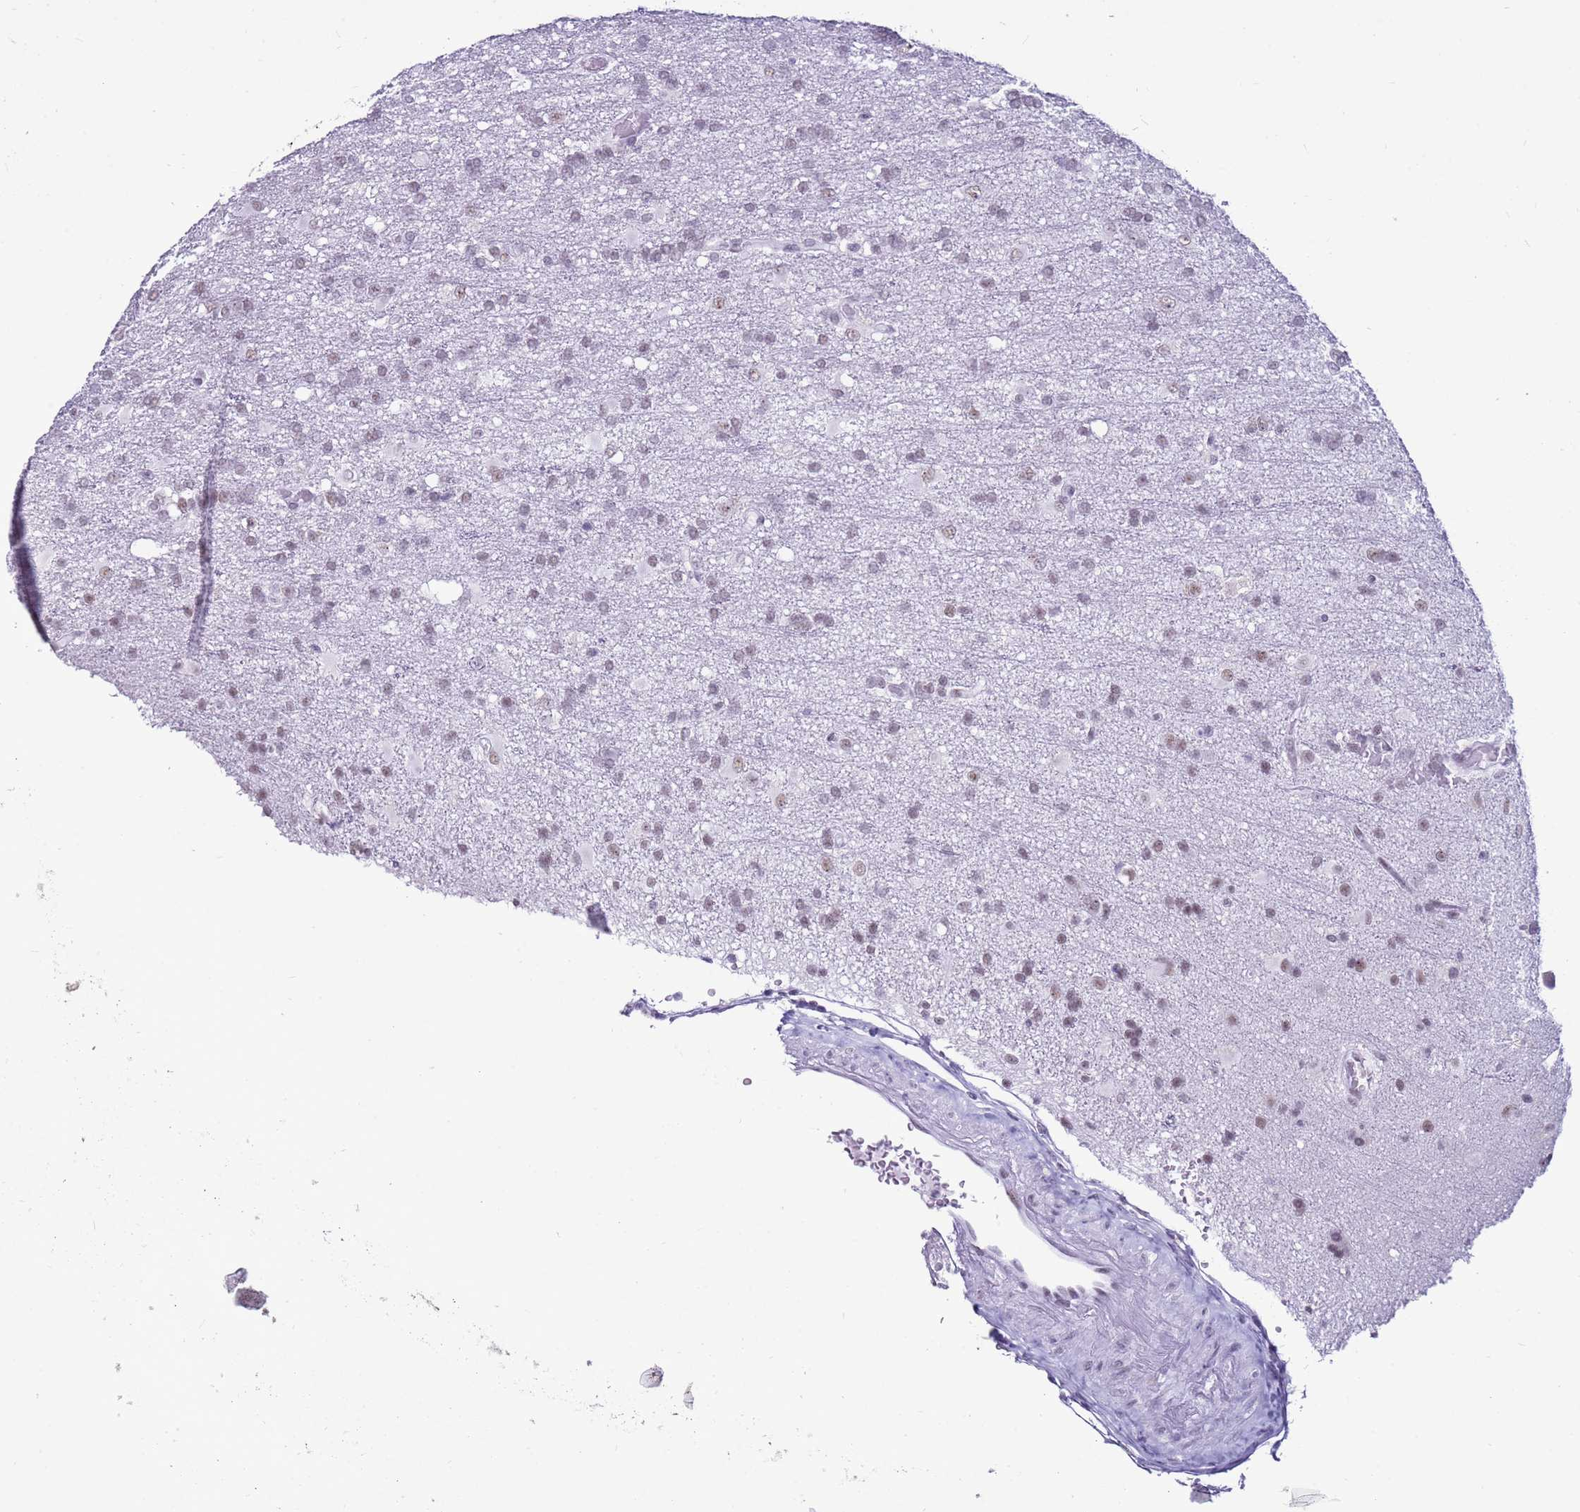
{"staining": {"intensity": "weak", "quantity": "<25%", "location": "nuclear"}, "tissue": "glioma", "cell_type": "Tumor cells", "image_type": "cancer", "snomed": [{"axis": "morphology", "description": "Glioma, malignant, High grade"}, {"axis": "topography", "description": "Brain"}], "caption": "IHC micrograph of neoplastic tissue: malignant glioma (high-grade) stained with DAB (3,3'-diaminobenzidine) demonstrates no significant protein staining in tumor cells. (DAB IHC, high magnification).", "gene": "DHX15", "patient": {"sex": "female", "age": 74}}